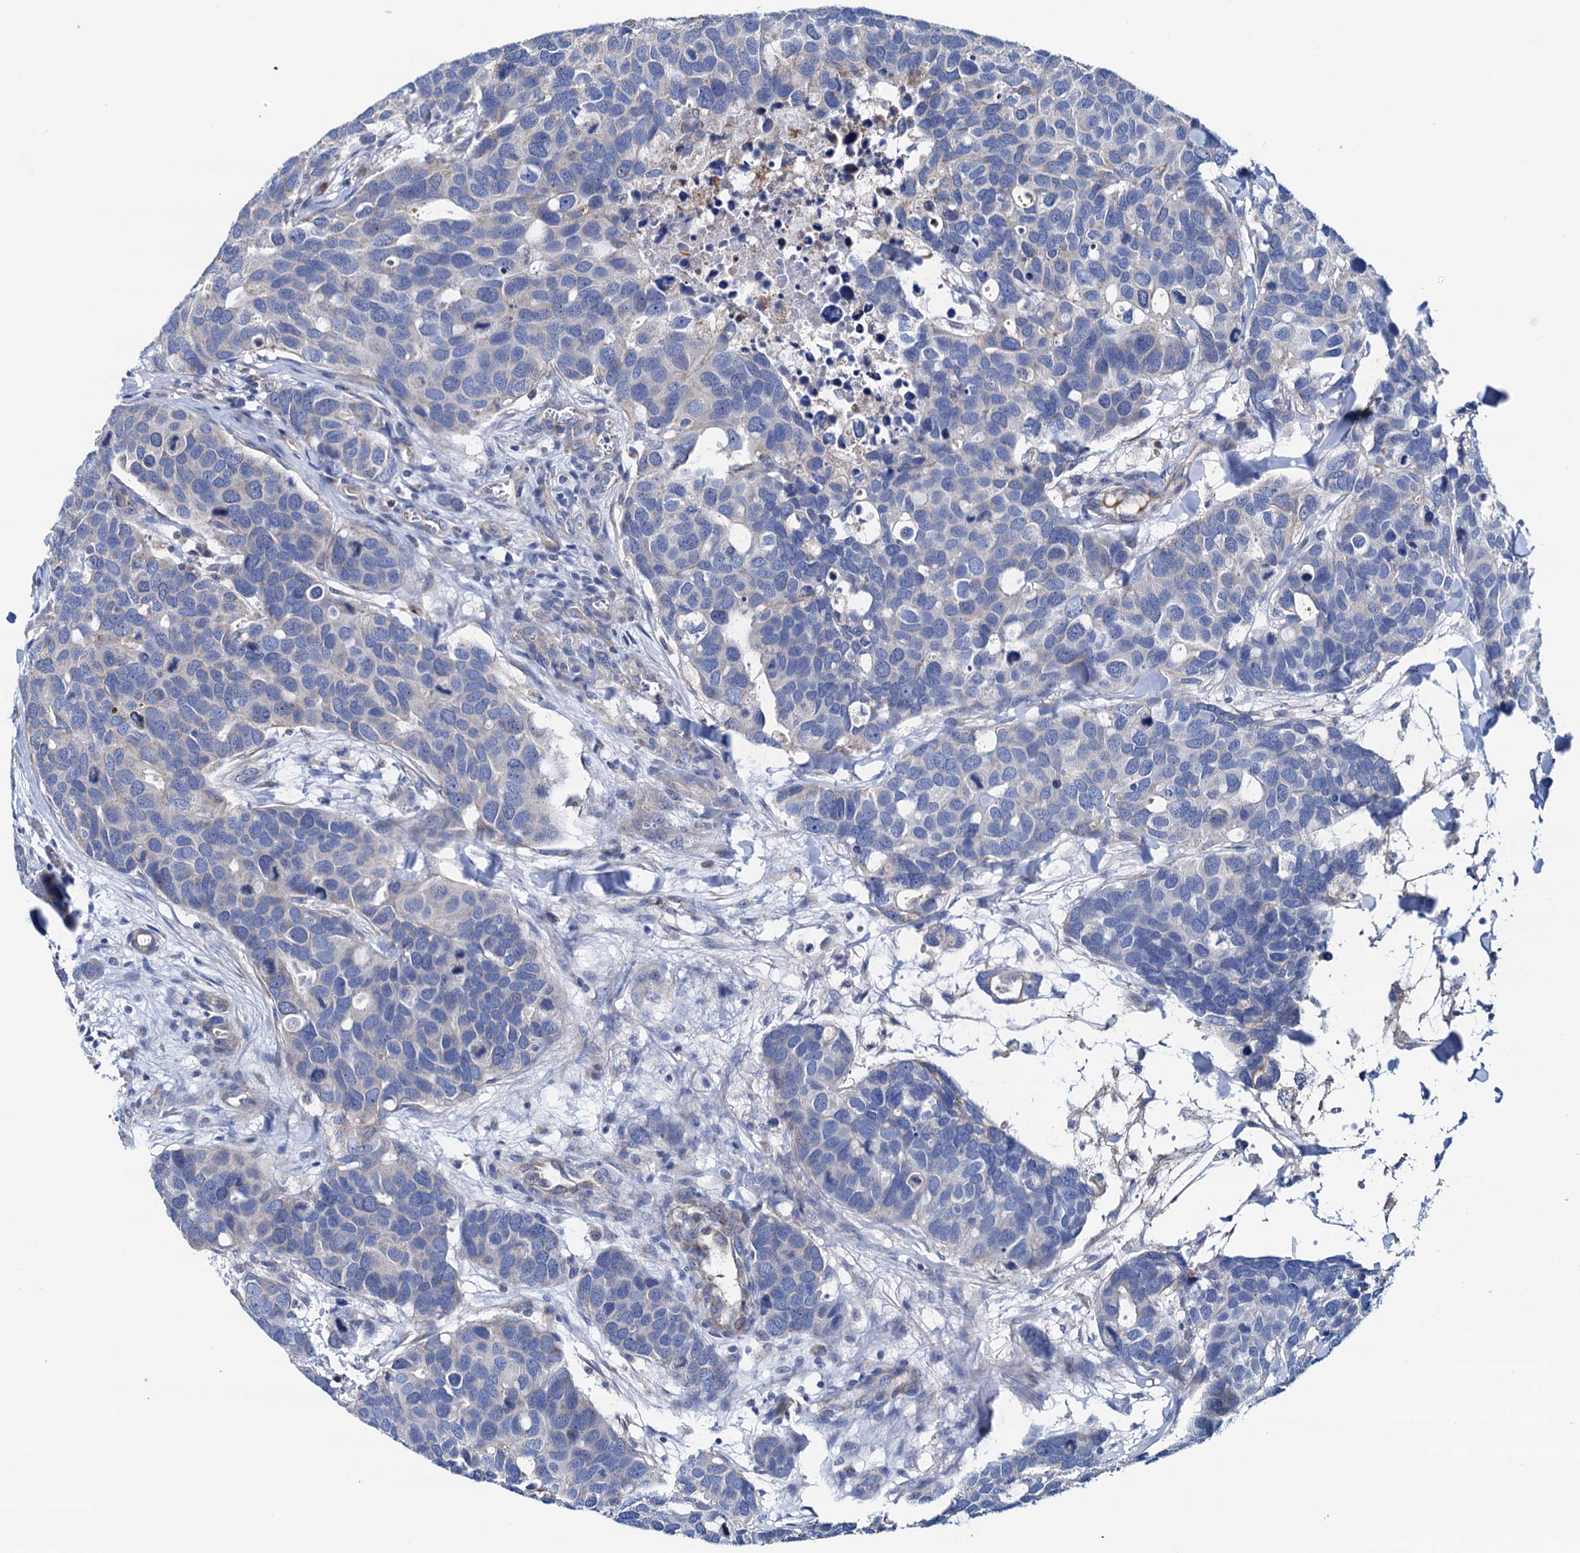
{"staining": {"intensity": "negative", "quantity": "none", "location": "none"}, "tissue": "breast cancer", "cell_type": "Tumor cells", "image_type": "cancer", "snomed": [{"axis": "morphology", "description": "Duct carcinoma"}, {"axis": "topography", "description": "Breast"}], "caption": "Image shows no significant protein staining in tumor cells of breast cancer.", "gene": "RASSF9", "patient": {"sex": "female", "age": 83}}